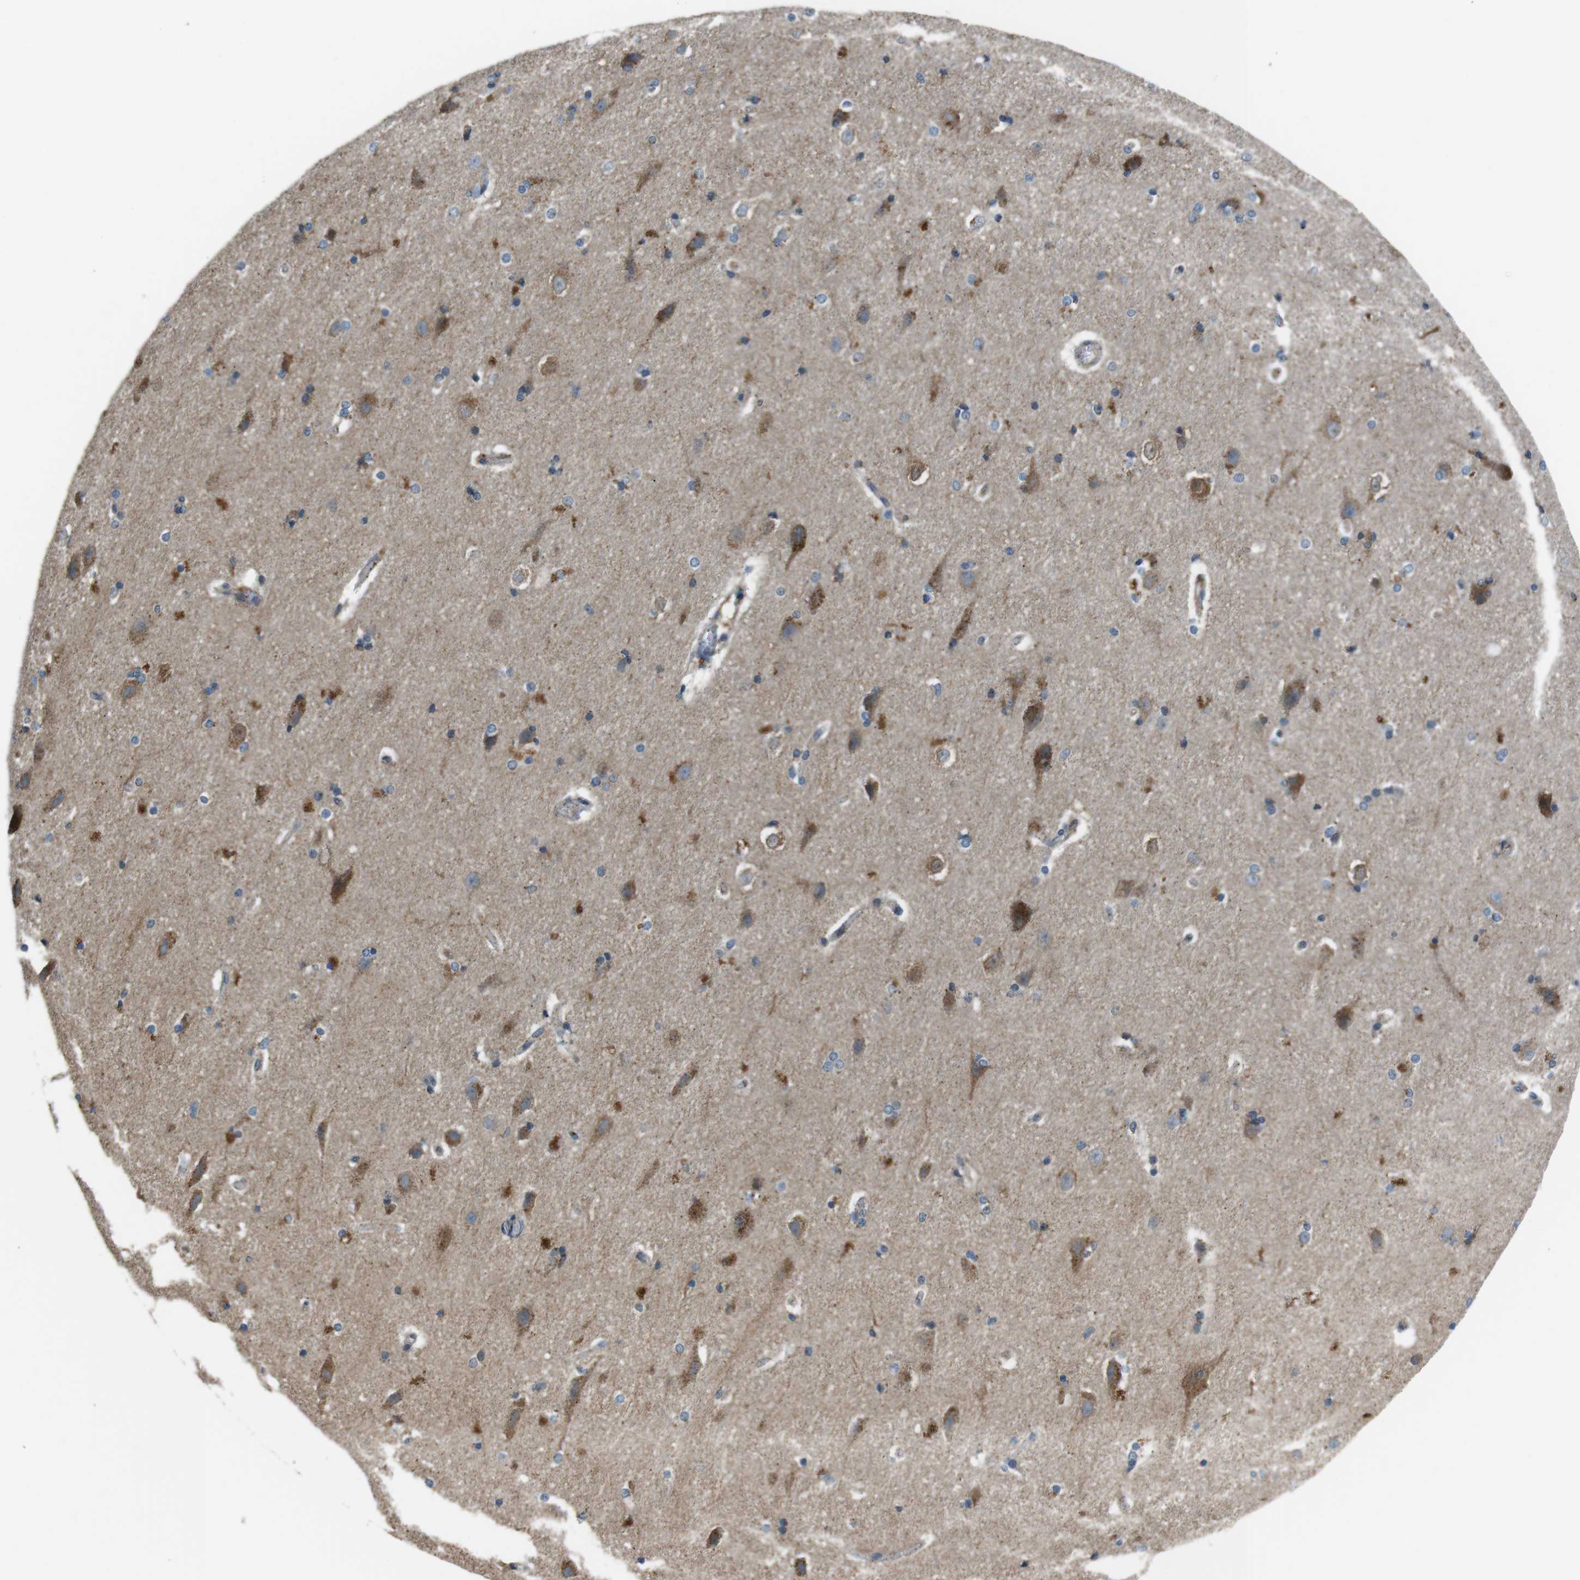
{"staining": {"intensity": "moderate", "quantity": "<25%", "location": "cytoplasmic/membranous"}, "tissue": "hippocampus", "cell_type": "Glial cells", "image_type": "normal", "snomed": [{"axis": "morphology", "description": "Normal tissue, NOS"}, {"axis": "topography", "description": "Hippocampus"}], "caption": "Protein staining demonstrates moderate cytoplasmic/membranous expression in about <25% of glial cells in unremarkable hippocampus.", "gene": "FAM3B", "patient": {"sex": "female", "age": 19}}